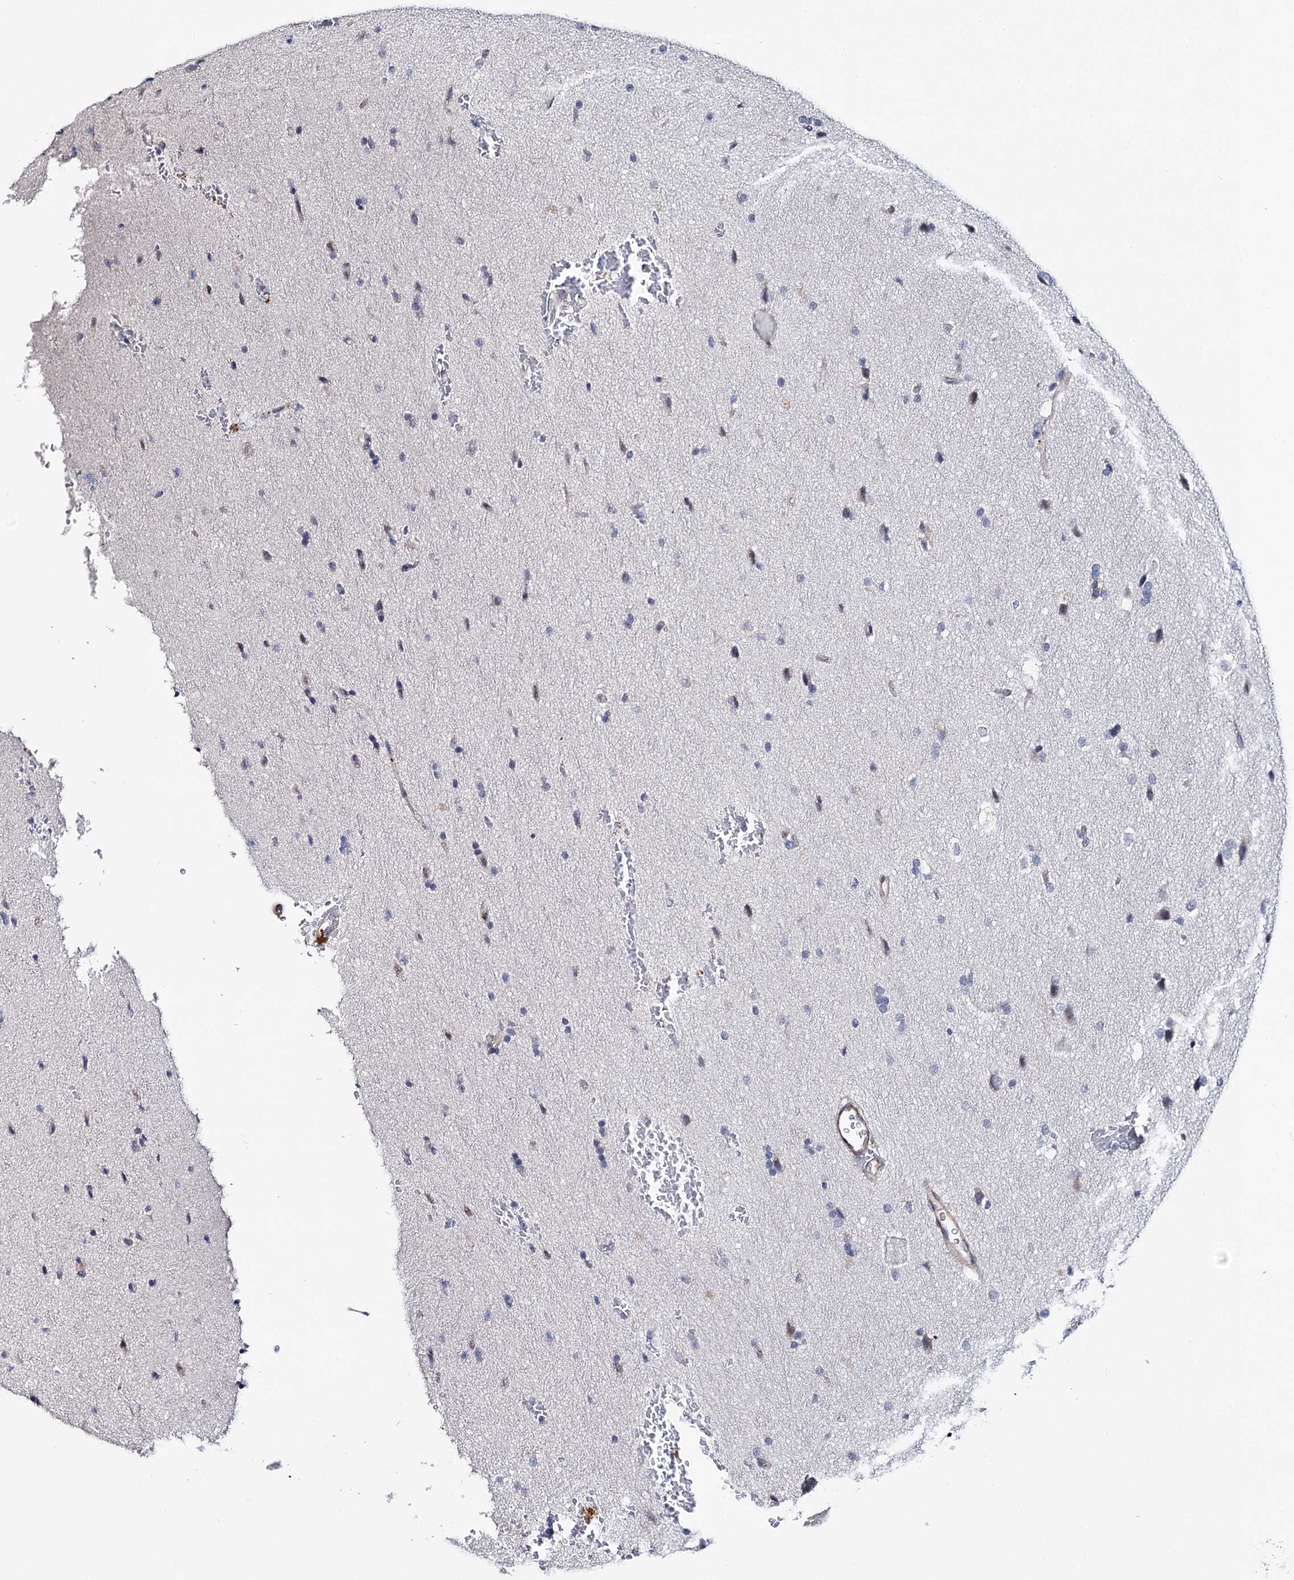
{"staining": {"intensity": "negative", "quantity": "none", "location": "none"}, "tissue": "glioma", "cell_type": "Tumor cells", "image_type": "cancer", "snomed": [{"axis": "morphology", "description": "Glioma, malignant, Low grade"}, {"axis": "topography", "description": "Brain"}], "caption": "Immunohistochemistry (IHC) image of human low-grade glioma (malignant) stained for a protein (brown), which displays no staining in tumor cells.", "gene": "AGXT2", "patient": {"sex": "female", "age": 37}}